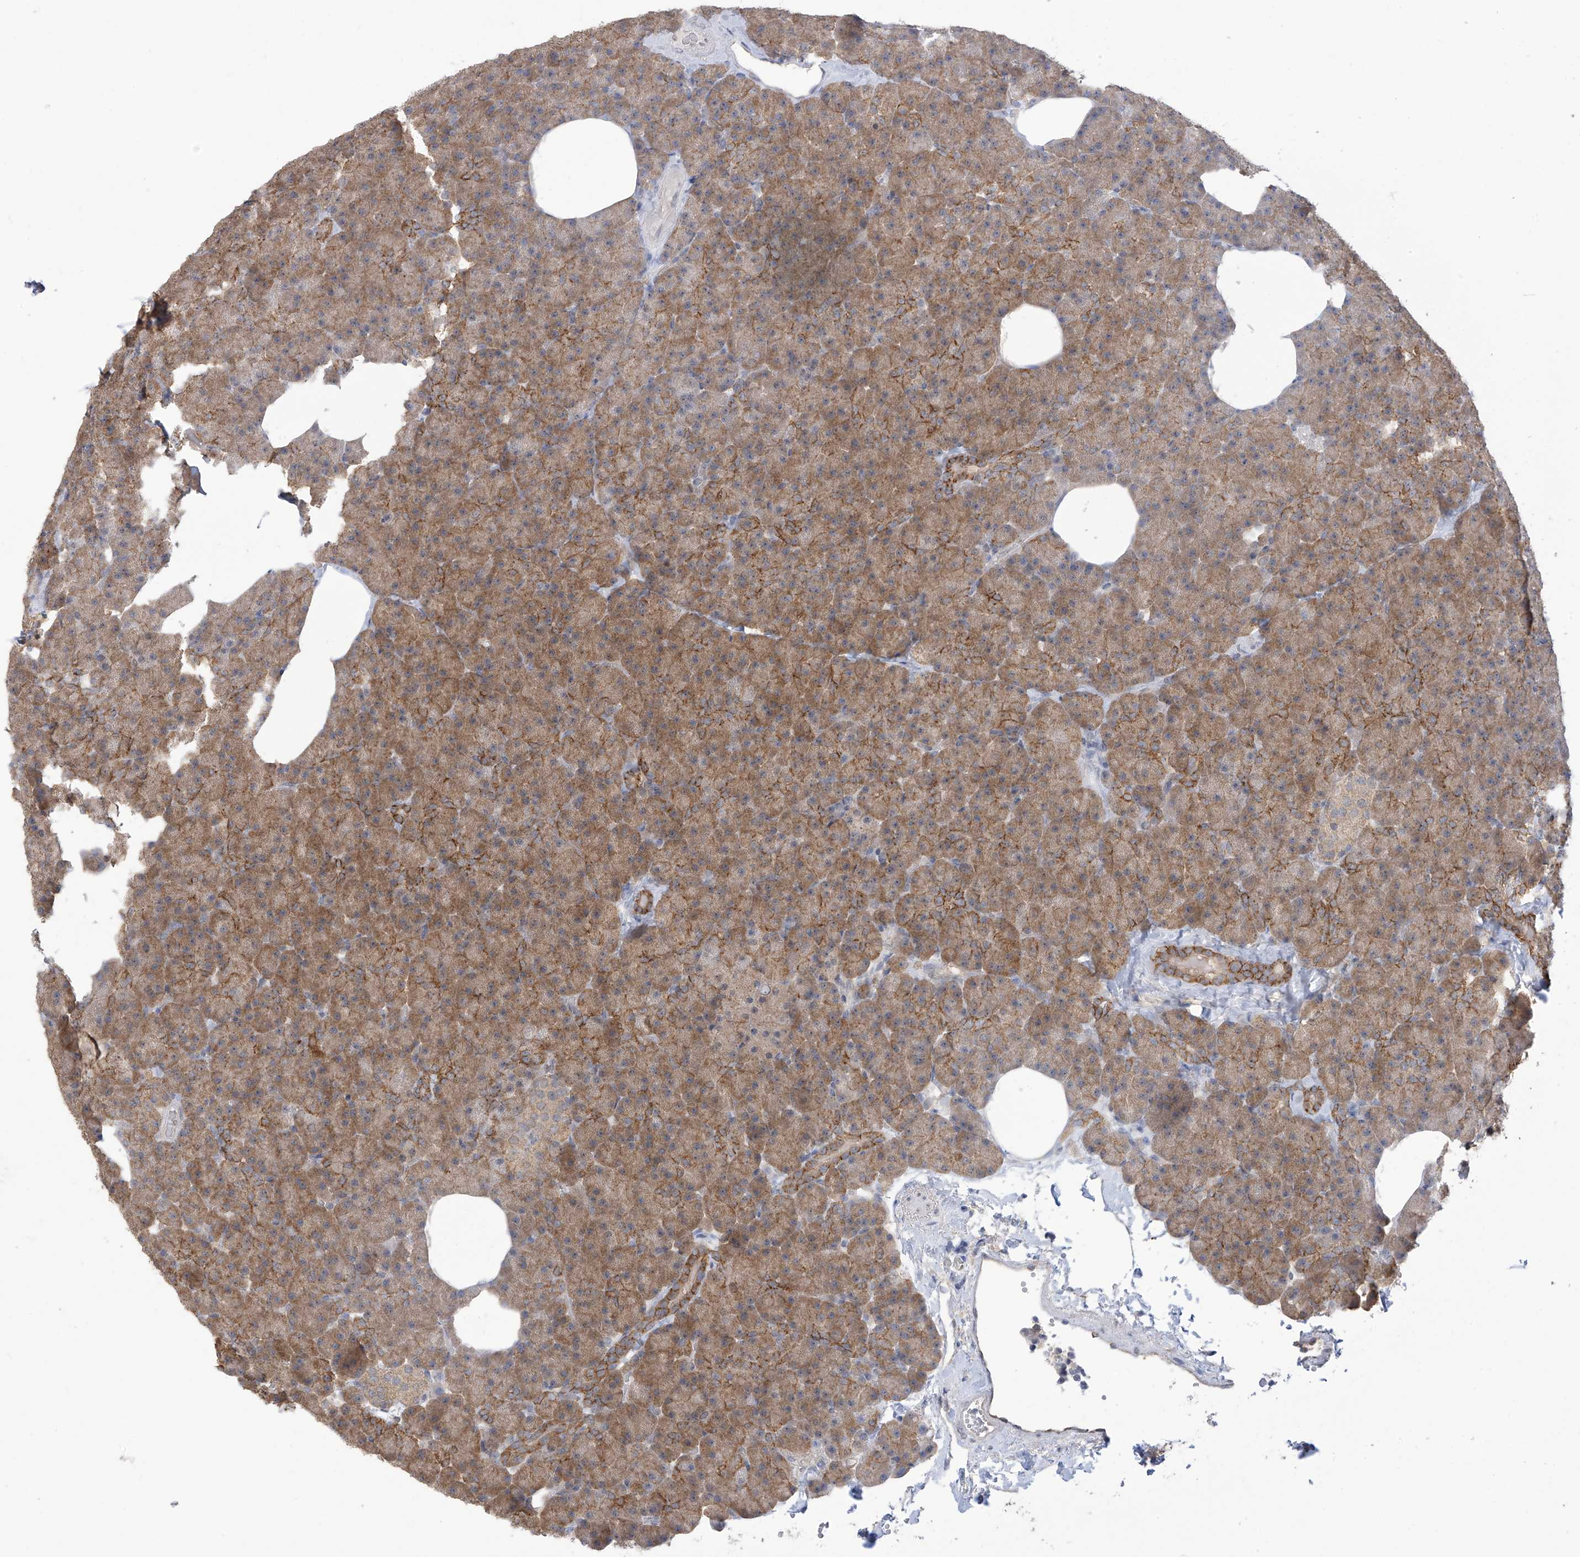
{"staining": {"intensity": "moderate", "quantity": ">75%", "location": "cytoplasmic/membranous"}, "tissue": "pancreas", "cell_type": "Exocrine glandular cells", "image_type": "normal", "snomed": [{"axis": "morphology", "description": "Normal tissue, NOS"}, {"axis": "morphology", "description": "Carcinoid, malignant, NOS"}, {"axis": "topography", "description": "Pancreas"}], "caption": "Immunohistochemical staining of unremarkable pancreas exhibits >75% levels of moderate cytoplasmic/membranous protein positivity in approximately >75% of exocrine glandular cells.", "gene": "KIAA1522", "patient": {"sex": "female", "age": 35}}